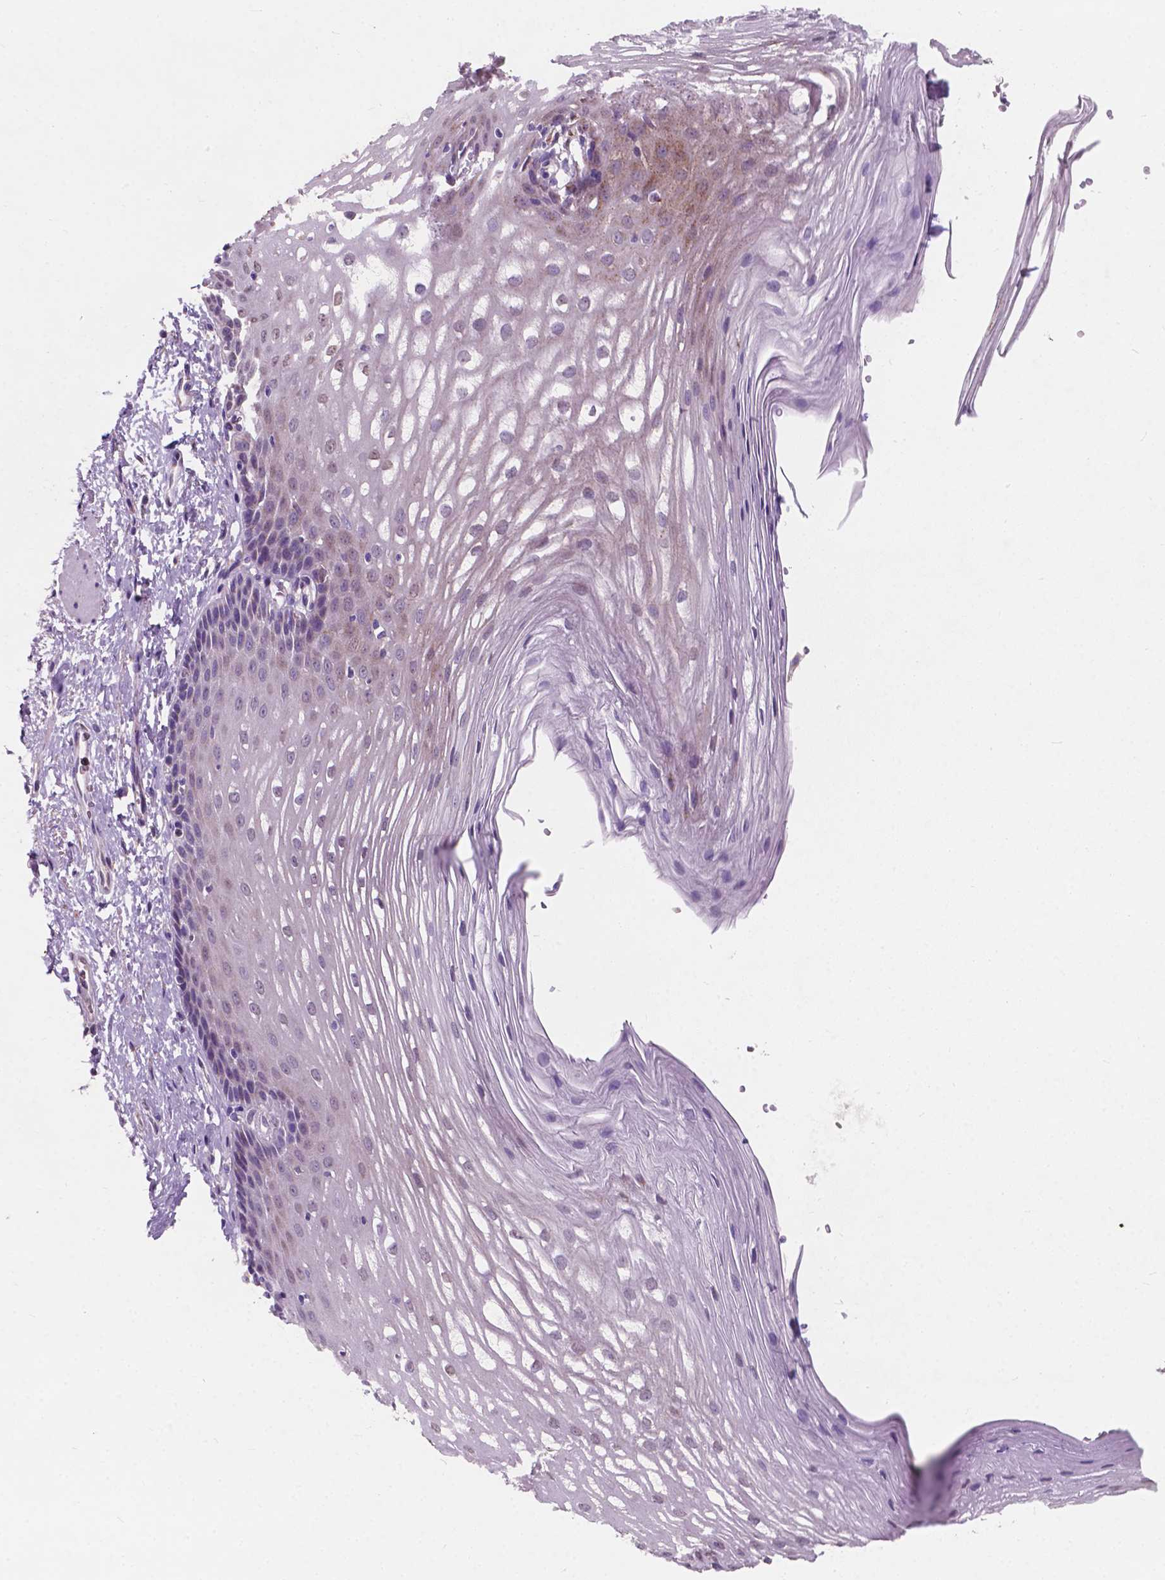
{"staining": {"intensity": "negative", "quantity": "none", "location": "none"}, "tissue": "esophagus", "cell_type": "Squamous epithelial cells", "image_type": "normal", "snomed": [{"axis": "morphology", "description": "Normal tissue, NOS"}, {"axis": "topography", "description": "Esophagus"}], "caption": "IHC photomicrograph of normal esophagus: esophagus stained with DAB demonstrates no significant protein expression in squamous epithelial cells. (DAB immunohistochemistry visualized using brightfield microscopy, high magnification).", "gene": "IREB2", "patient": {"sex": "male", "age": 62}}